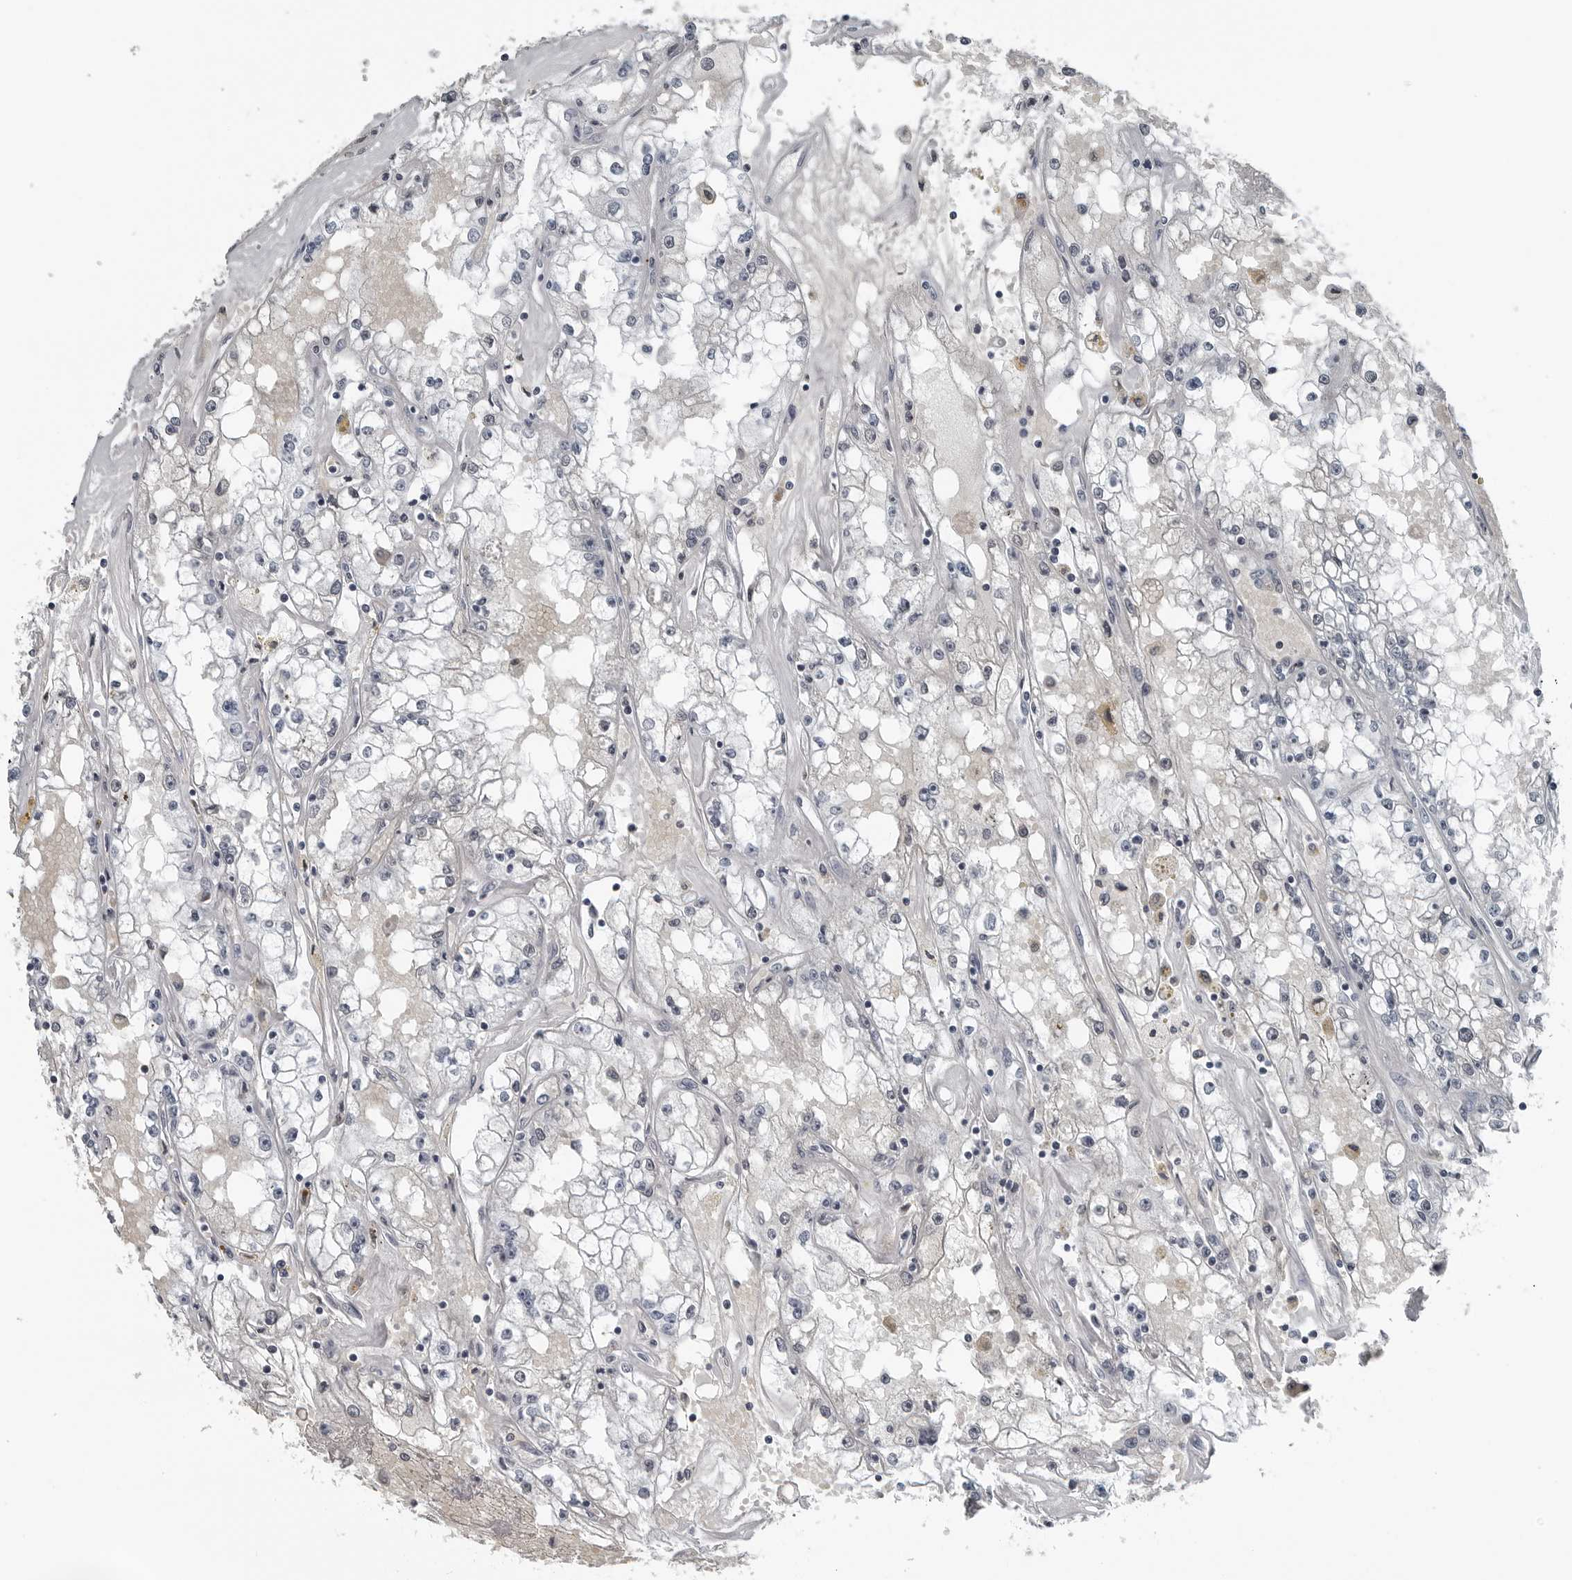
{"staining": {"intensity": "negative", "quantity": "none", "location": "none"}, "tissue": "renal cancer", "cell_type": "Tumor cells", "image_type": "cancer", "snomed": [{"axis": "morphology", "description": "Adenocarcinoma, NOS"}, {"axis": "topography", "description": "Kidney"}], "caption": "Micrograph shows no protein staining in tumor cells of renal cancer (adenocarcinoma) tissue.", "gene": "SPINK1", "patient": {"sex": "male", "age": 56}}